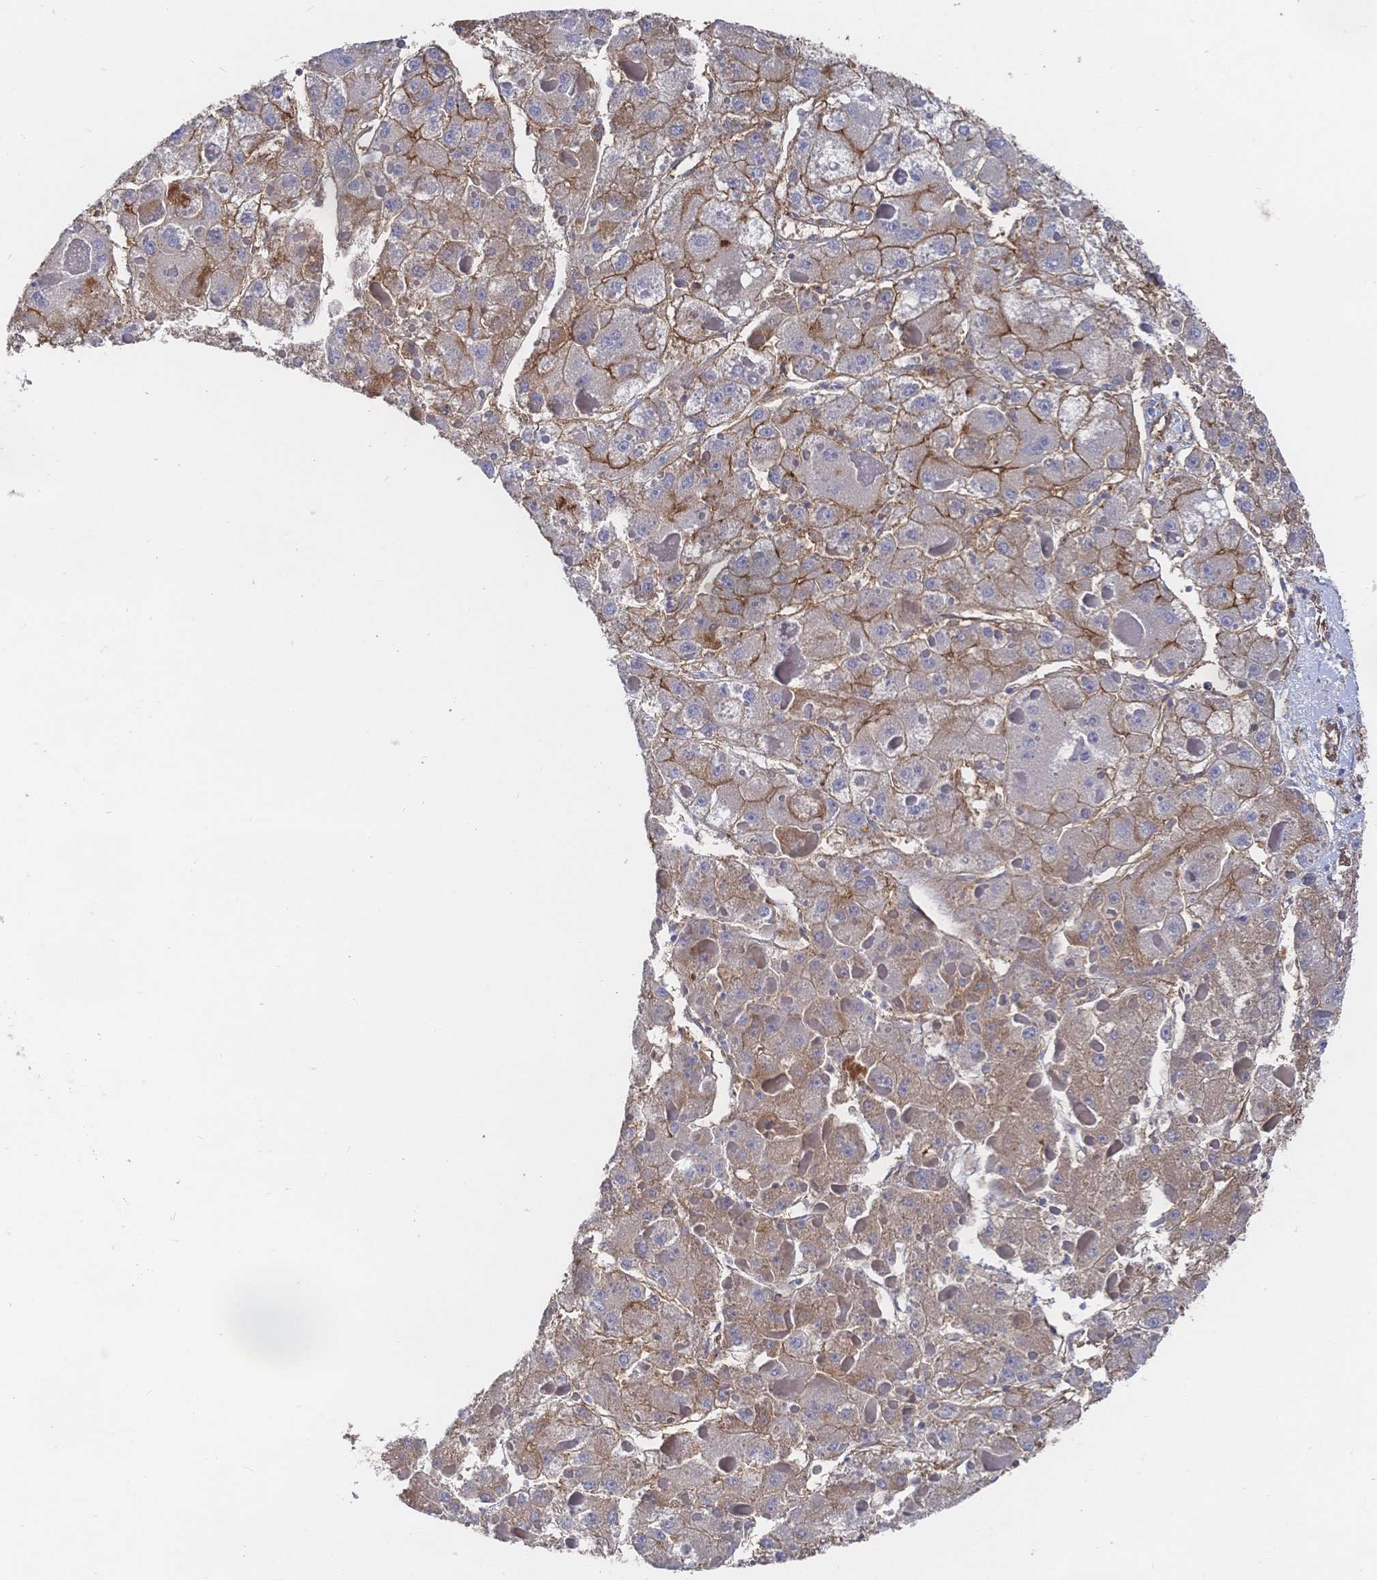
{"staining": {"intensity": "moderate", "quantity": "25%-75%", "location": "cytoplasmic/membranous"}, "tissue": "liver cancer", "cell_type": "Tumor cells", "image_type": "cancer", "snomed": [{"axis": "morphology", "description": "Carcinoma, Hepatocellular, NOS"}, {"axis": "topography", "description": "Liver"}], "caption": "A histopathology image of liver cancer (hepatocellular carcinoma) stained for a protein demonstrates moderate cytoplasmic/membranous brown staining in tumor cells.", "gene": "F11R", "patient": {"sex": "female", "age": 73}}